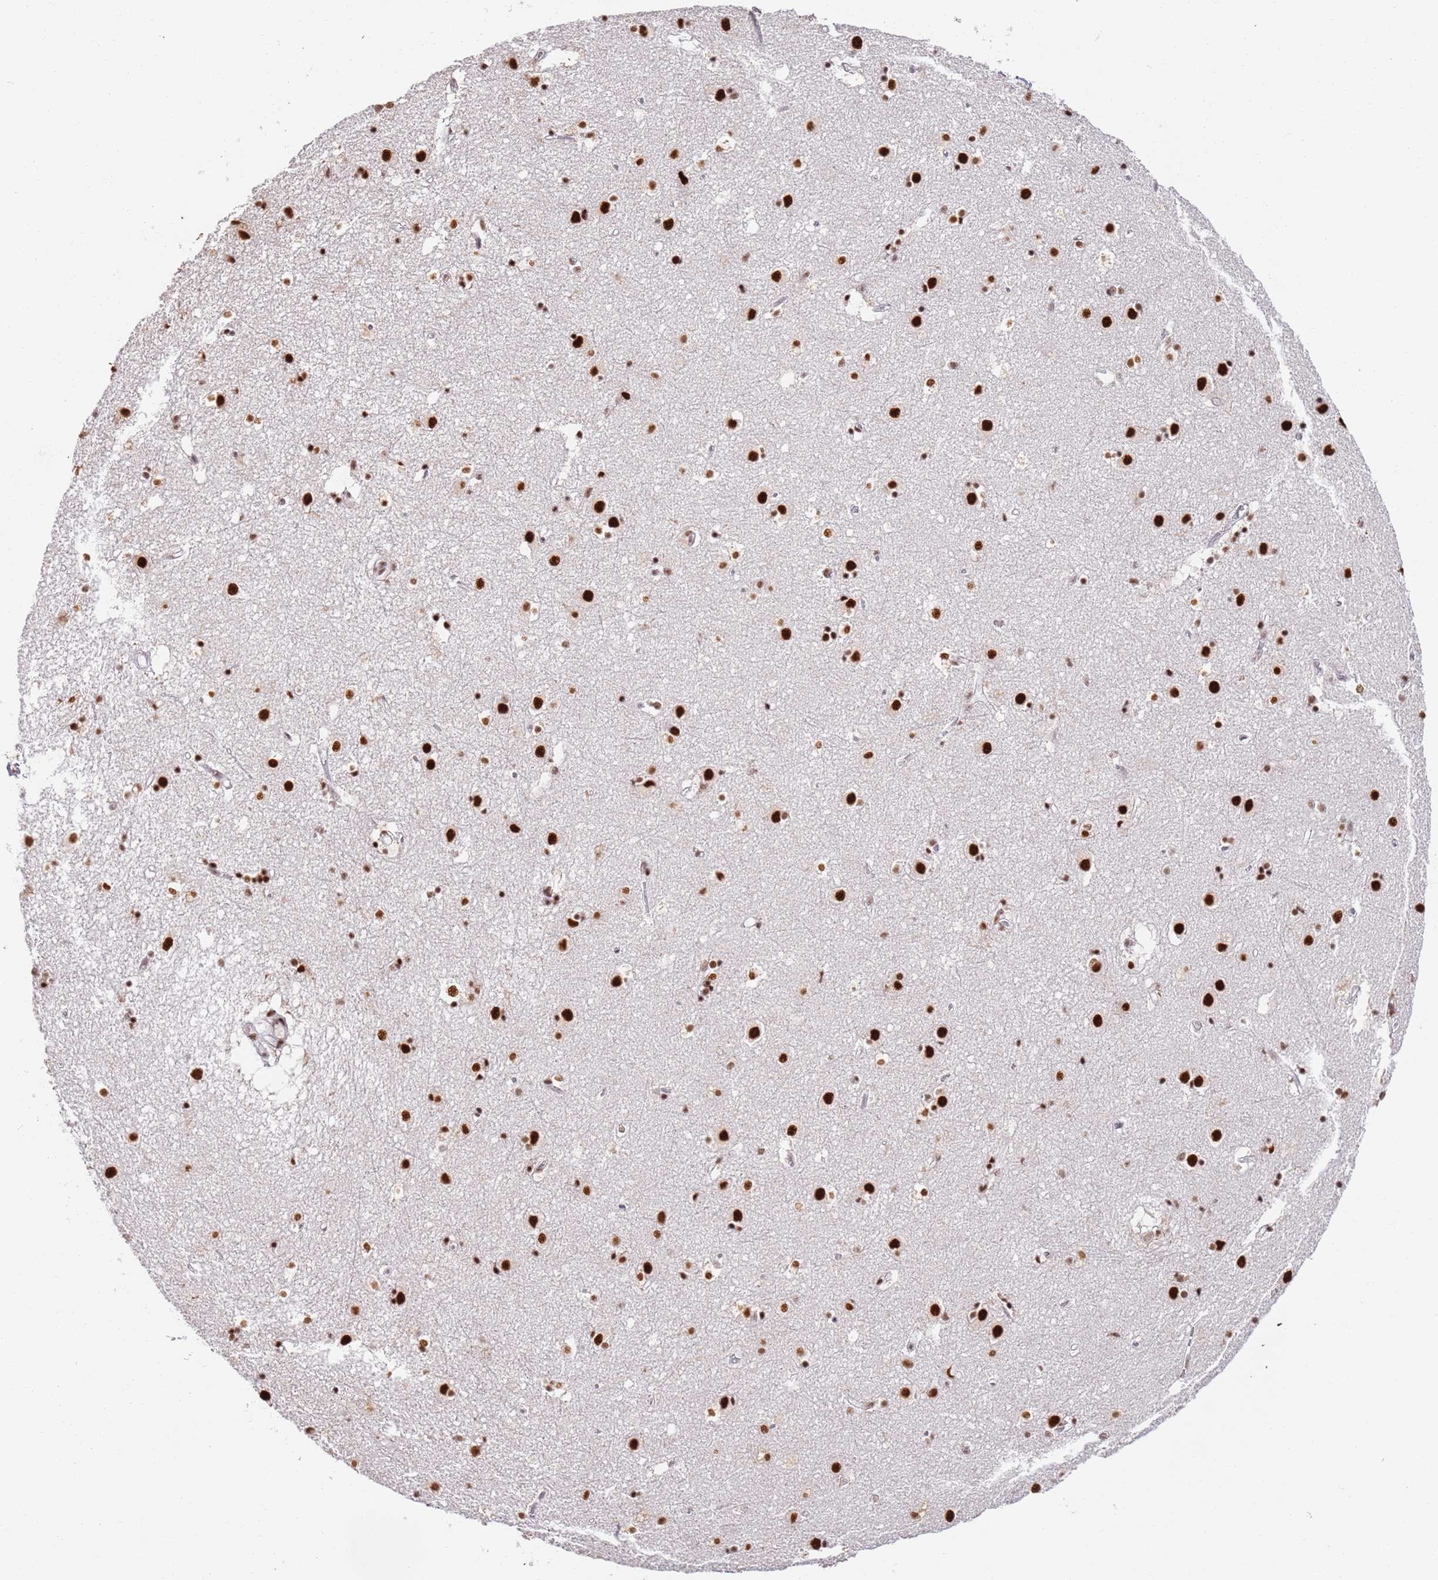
{"staining": {"intensity": "moderate", "quantity": "<25%", "location": "nuclear"}, "tissue": "caudate", "cell_type": "Glial cells", "image_type": "normal", "snomed": [{"axis": "morphology", "description": "Normal tissue, NOS"}, {"axis": "topography", "description": "Lateral ventricle wall"}], "caption": "Caudate stained with DAB IHC exhibits low levels of moderate nuclear staining in approximately <25% of glial cells.", "gene": "AKAP8L", "patient": {"sex": "male", "age": 70}}